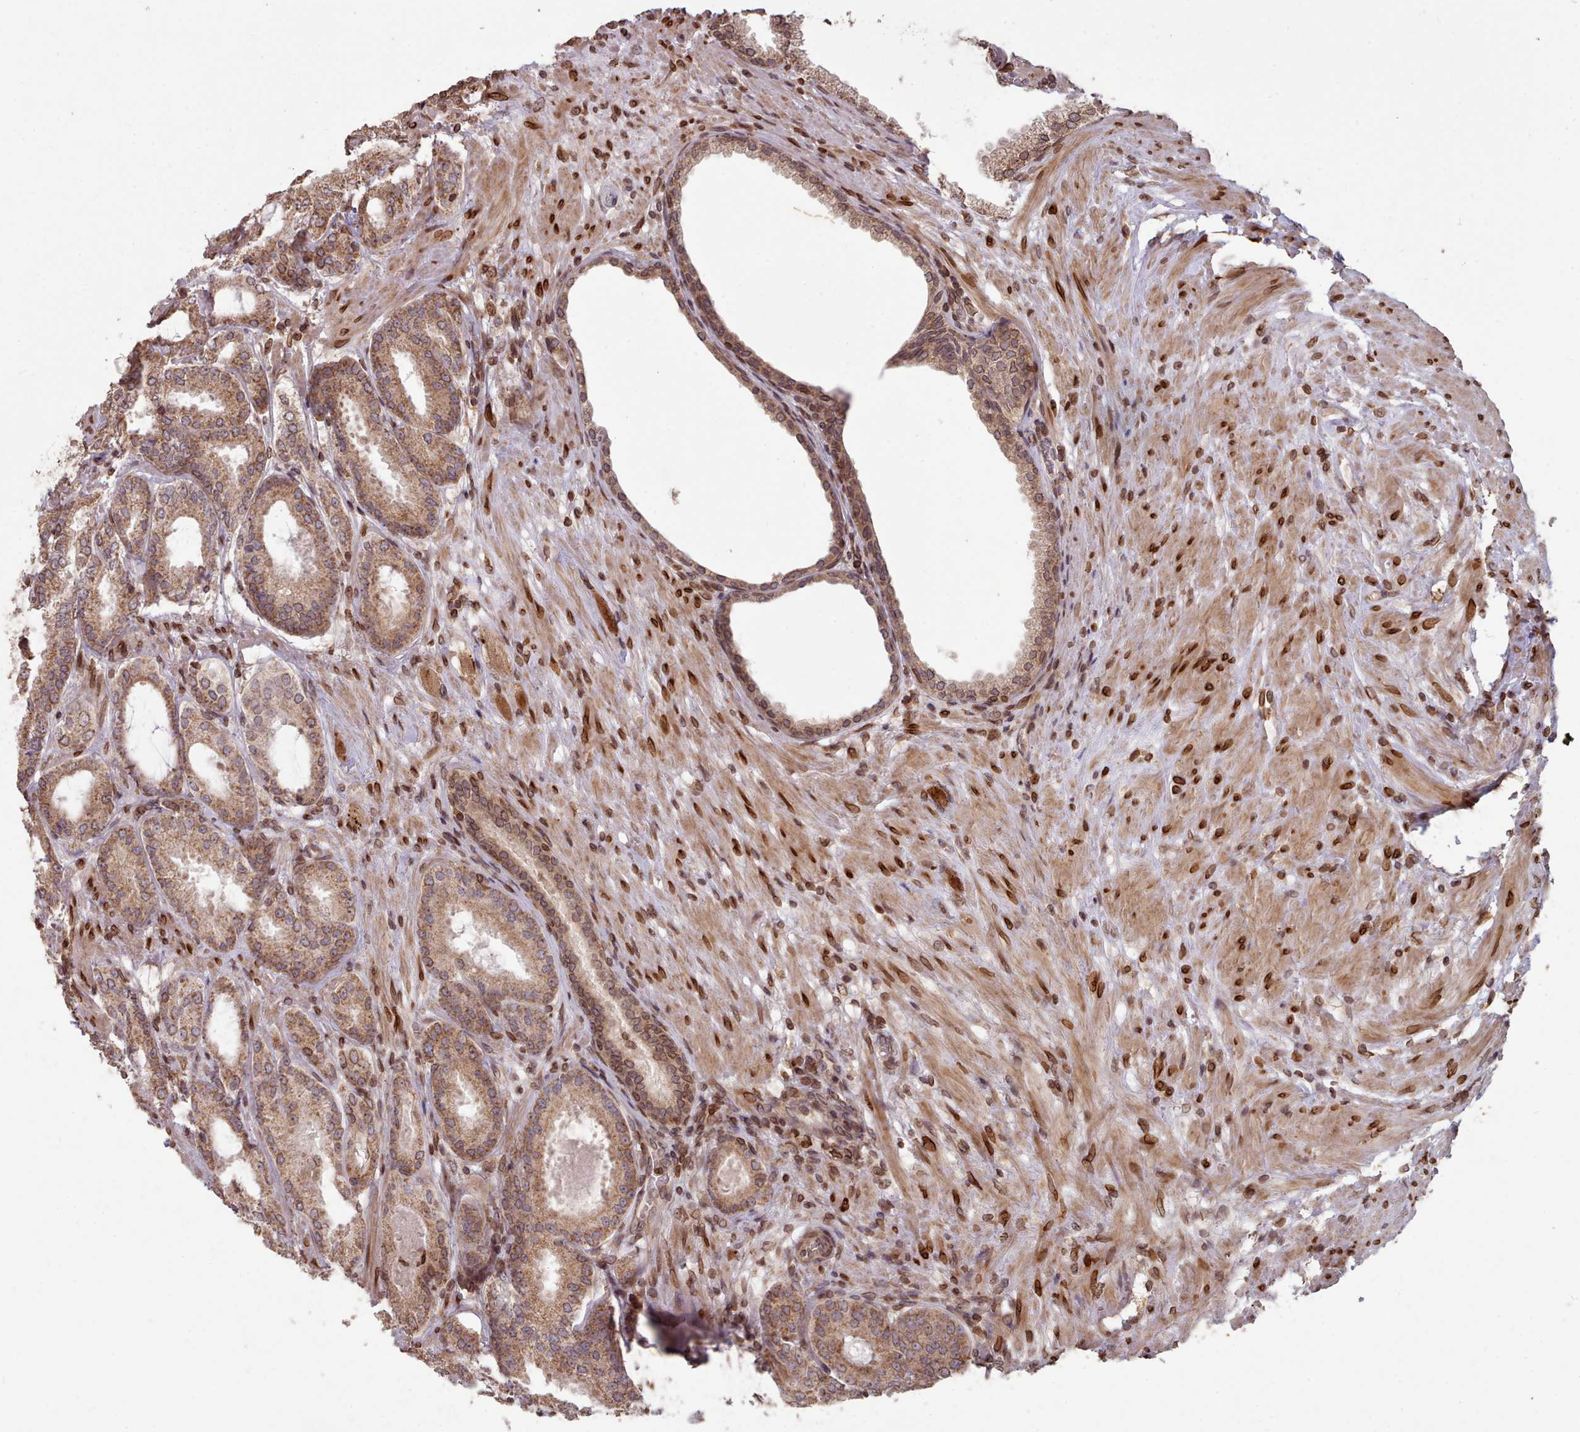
{"staining": {"intensity": "moderate", "quantity": ">75%", "location": "cytoplasmic/membranous,nuclear"}, "tissue": "prostate cancer", "cell_type": "Tumor cells", "image_type": "cancer", "snomed": [{"axis": "morphology", "description": "Adenocarcinoma, High grade"}, {"axis": "topography", "description": "Prostate"}], "caption": "Immunohistochemistry micrograph of neoplastic tissue: prostate high-grade adenocarcinoma stained using IHC displays medium levels of moderate protein expression localized specifically in the cytoplasmic/membranous and nuclear of tumor cells, appearing as a cytoplasmic/membranous and nuclear brown color.", "gene": "TOR1AIP1", "patient": {"sex": "male", "age": 71}}